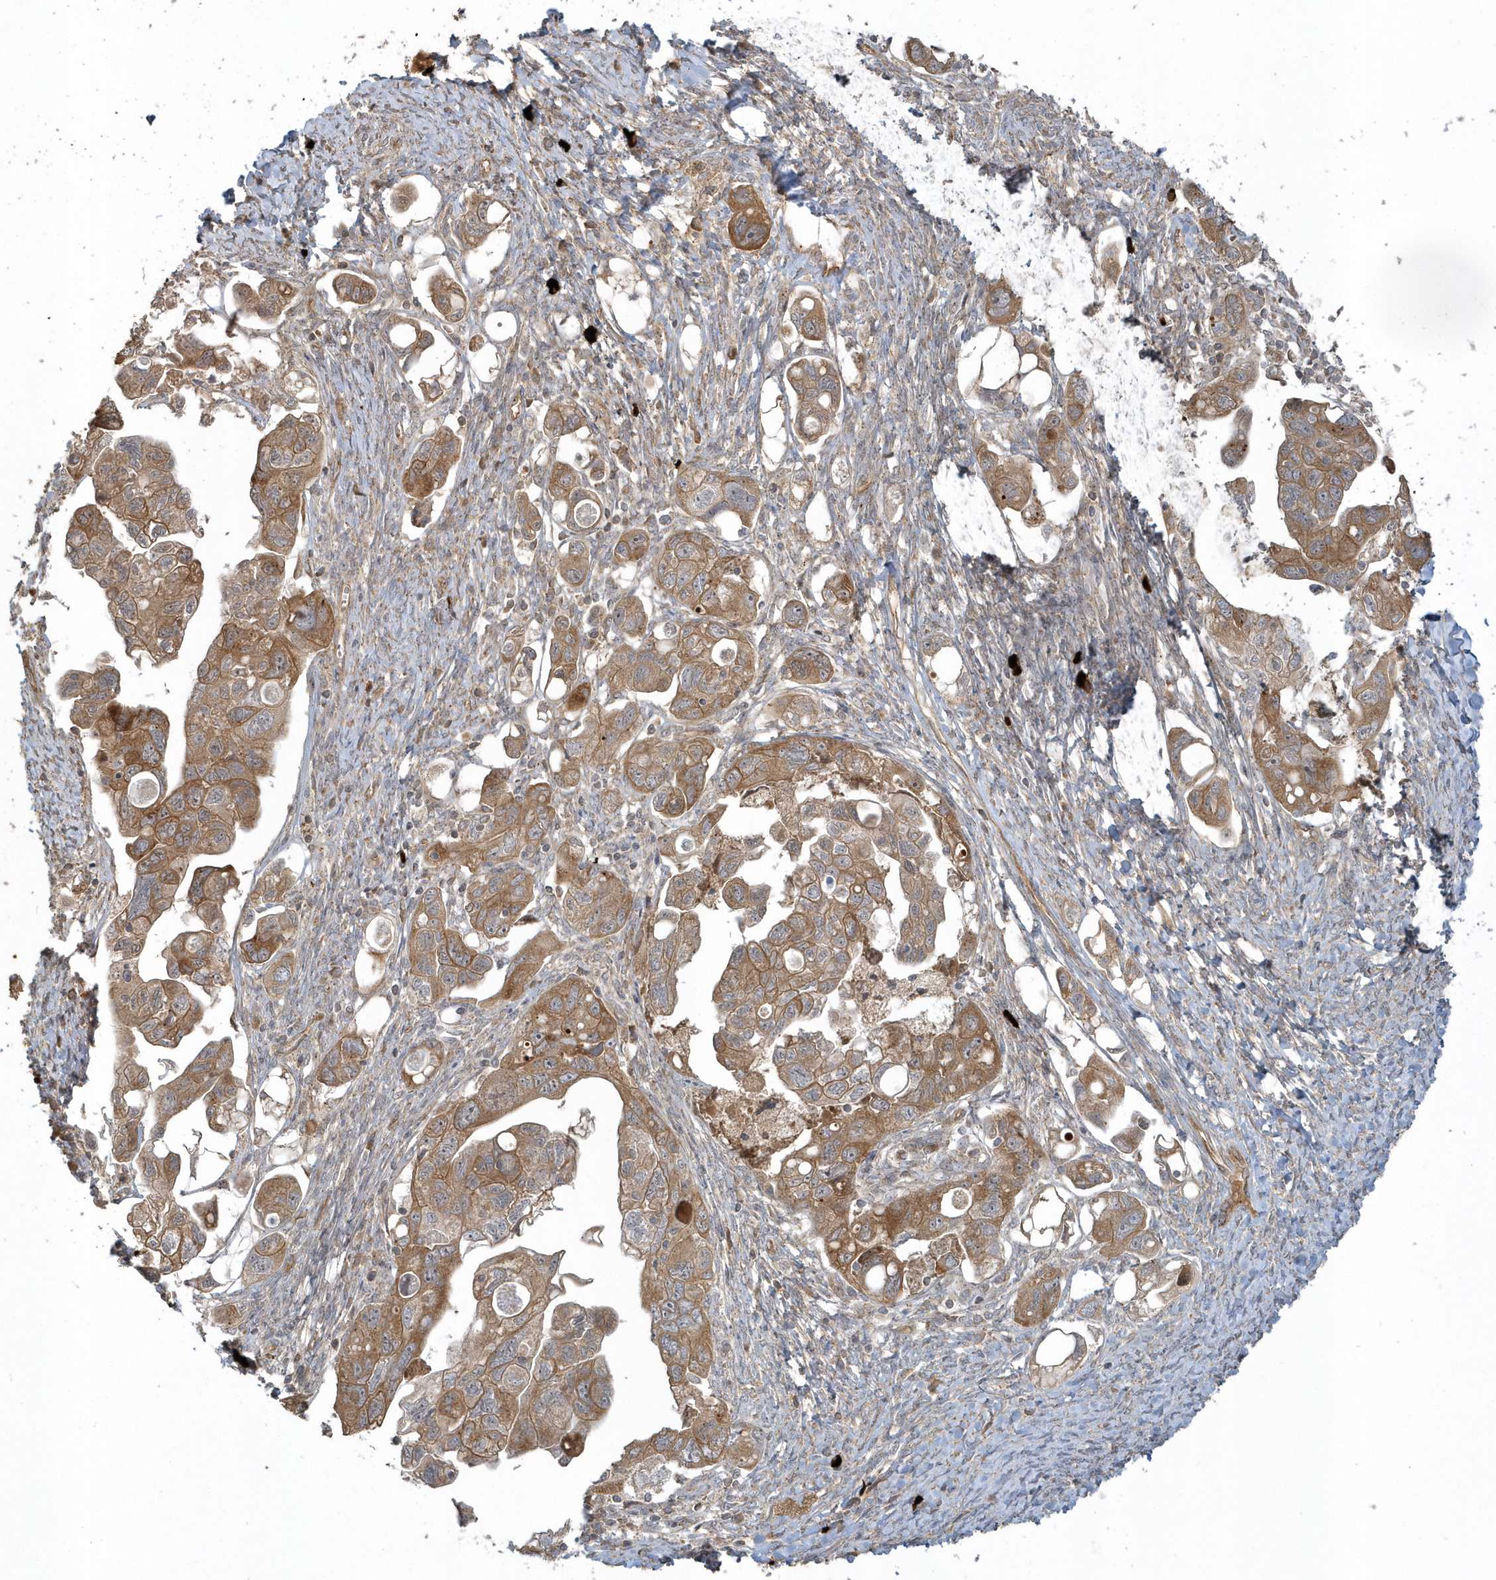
{"staining": {"intensity": "moderate", "quantity": ">75%", "location": "cytoplasmic/membranous"}, "tissue": "ovarian cancer", "cell_type": "Tumor cells", "image_type": "cancer", "snomed": [{"axis": "morphology", "description": "Carcinoma, NOS"}, {"axis": "morphology", "description": "Cystadenocarcinoma, serous, NOS"}, {"axis": "topography", "description": "Ovary"}], "caption": "Tumor cells demonstrate medium levels of moderate cytoplasmic/membranous positivity in approximately >75% of cells in ovarian carcinoma.", "gene": "STIM2", "patient": {"sex": "female", "age": 69}}